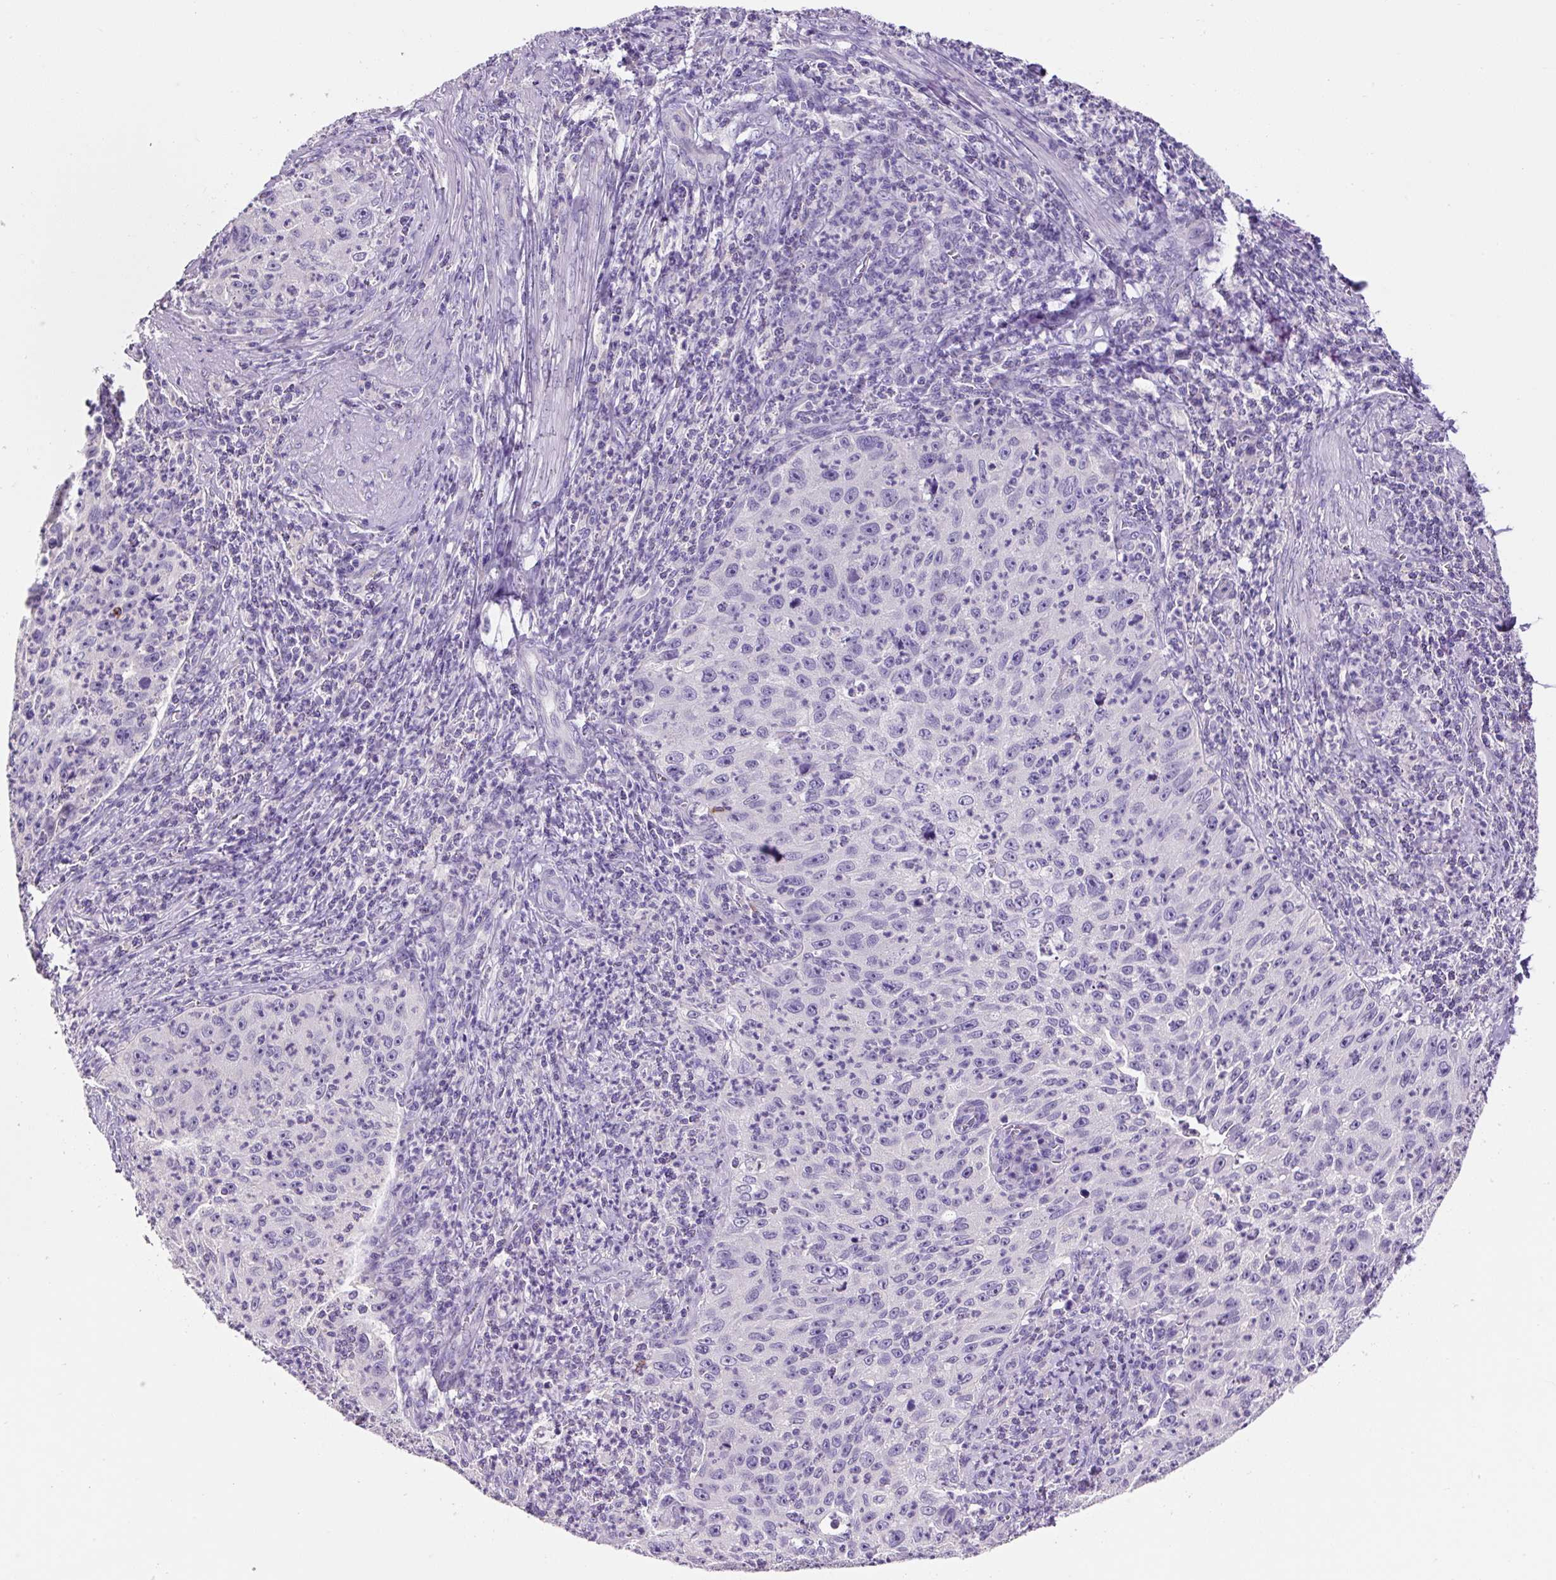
{"staining": {"intensity": "negative", "quantity": "none", "location": "none"}, "tissue": "cervical cancer", "cell_type": "Tumor cells", "image_type": "cancer", "snomed": [{"axis": "morphology", "description": "Squamous cell carcinoma, NOS"}, {"axis": "topography", "description": "Cervix"}], "caption": "Protein analysis of cervical cancer (squamous cell carcinoma) displays no significant expression in tumor cells.", "gene": "SYP", "patient": {"sex": "female", "age": 30}}